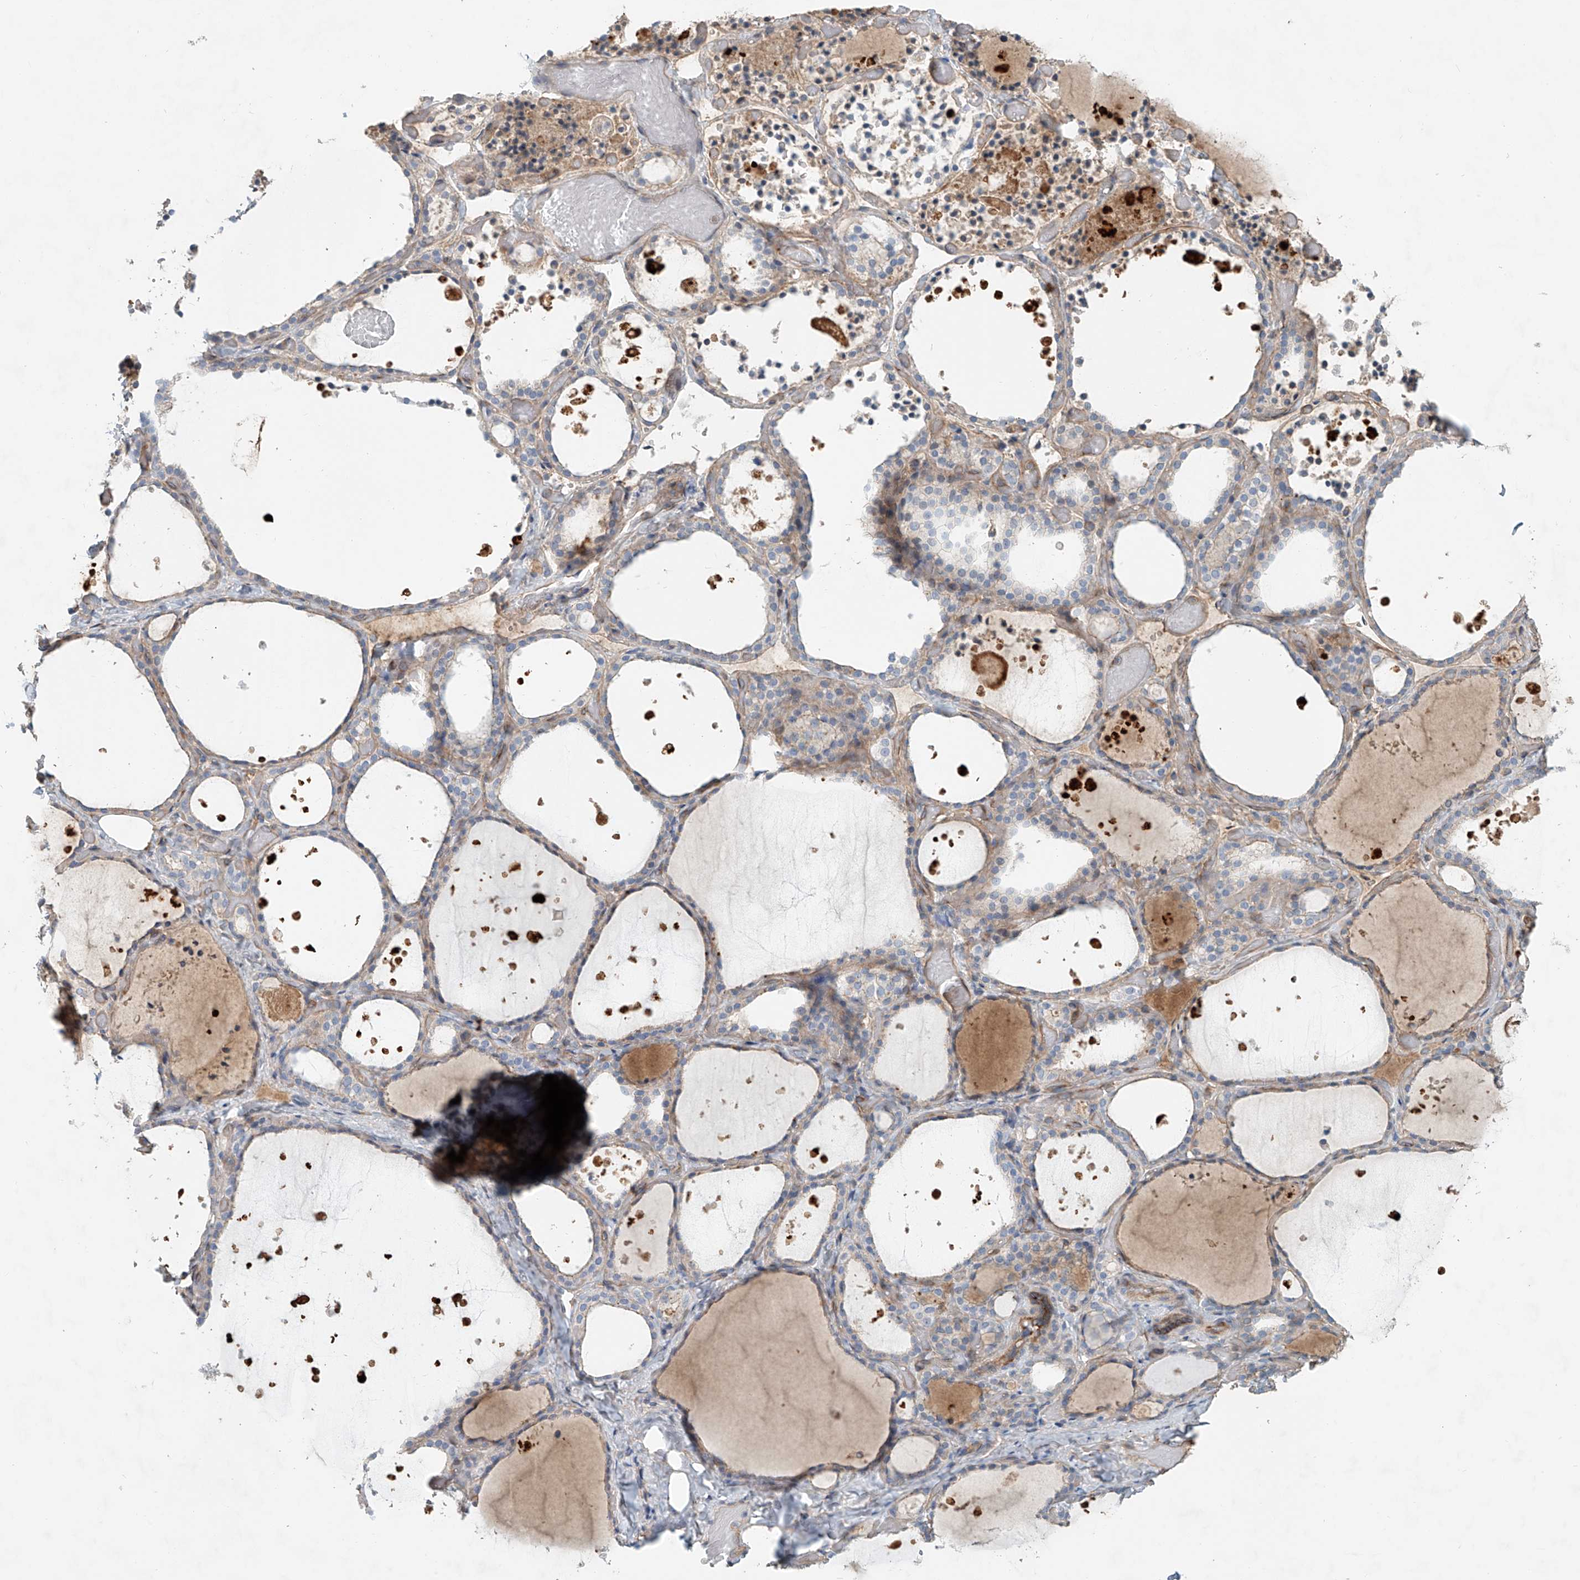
{"staining": {"intensity": "weak", "quantity": "25%-75%", "location": "cytoplasmic/membranous"}, "tissue": "thyroid gland", "cell_type": "Glandular cells", "image_type": "normal", "snomed": [{"axis": "morphology", "description": "Normal tissue, NOS"}, {"axis": "topography", "description": "Thyroid gland"}], "caption": "Brown immunohistochemical staining in unremarkable human thyroid gland demonstrates weak cytoplasmic/membranous positivity in about 25%-75% of glandular cells.", "gene": "FRYL", "patient": {"sex": "female", "age": 44}}